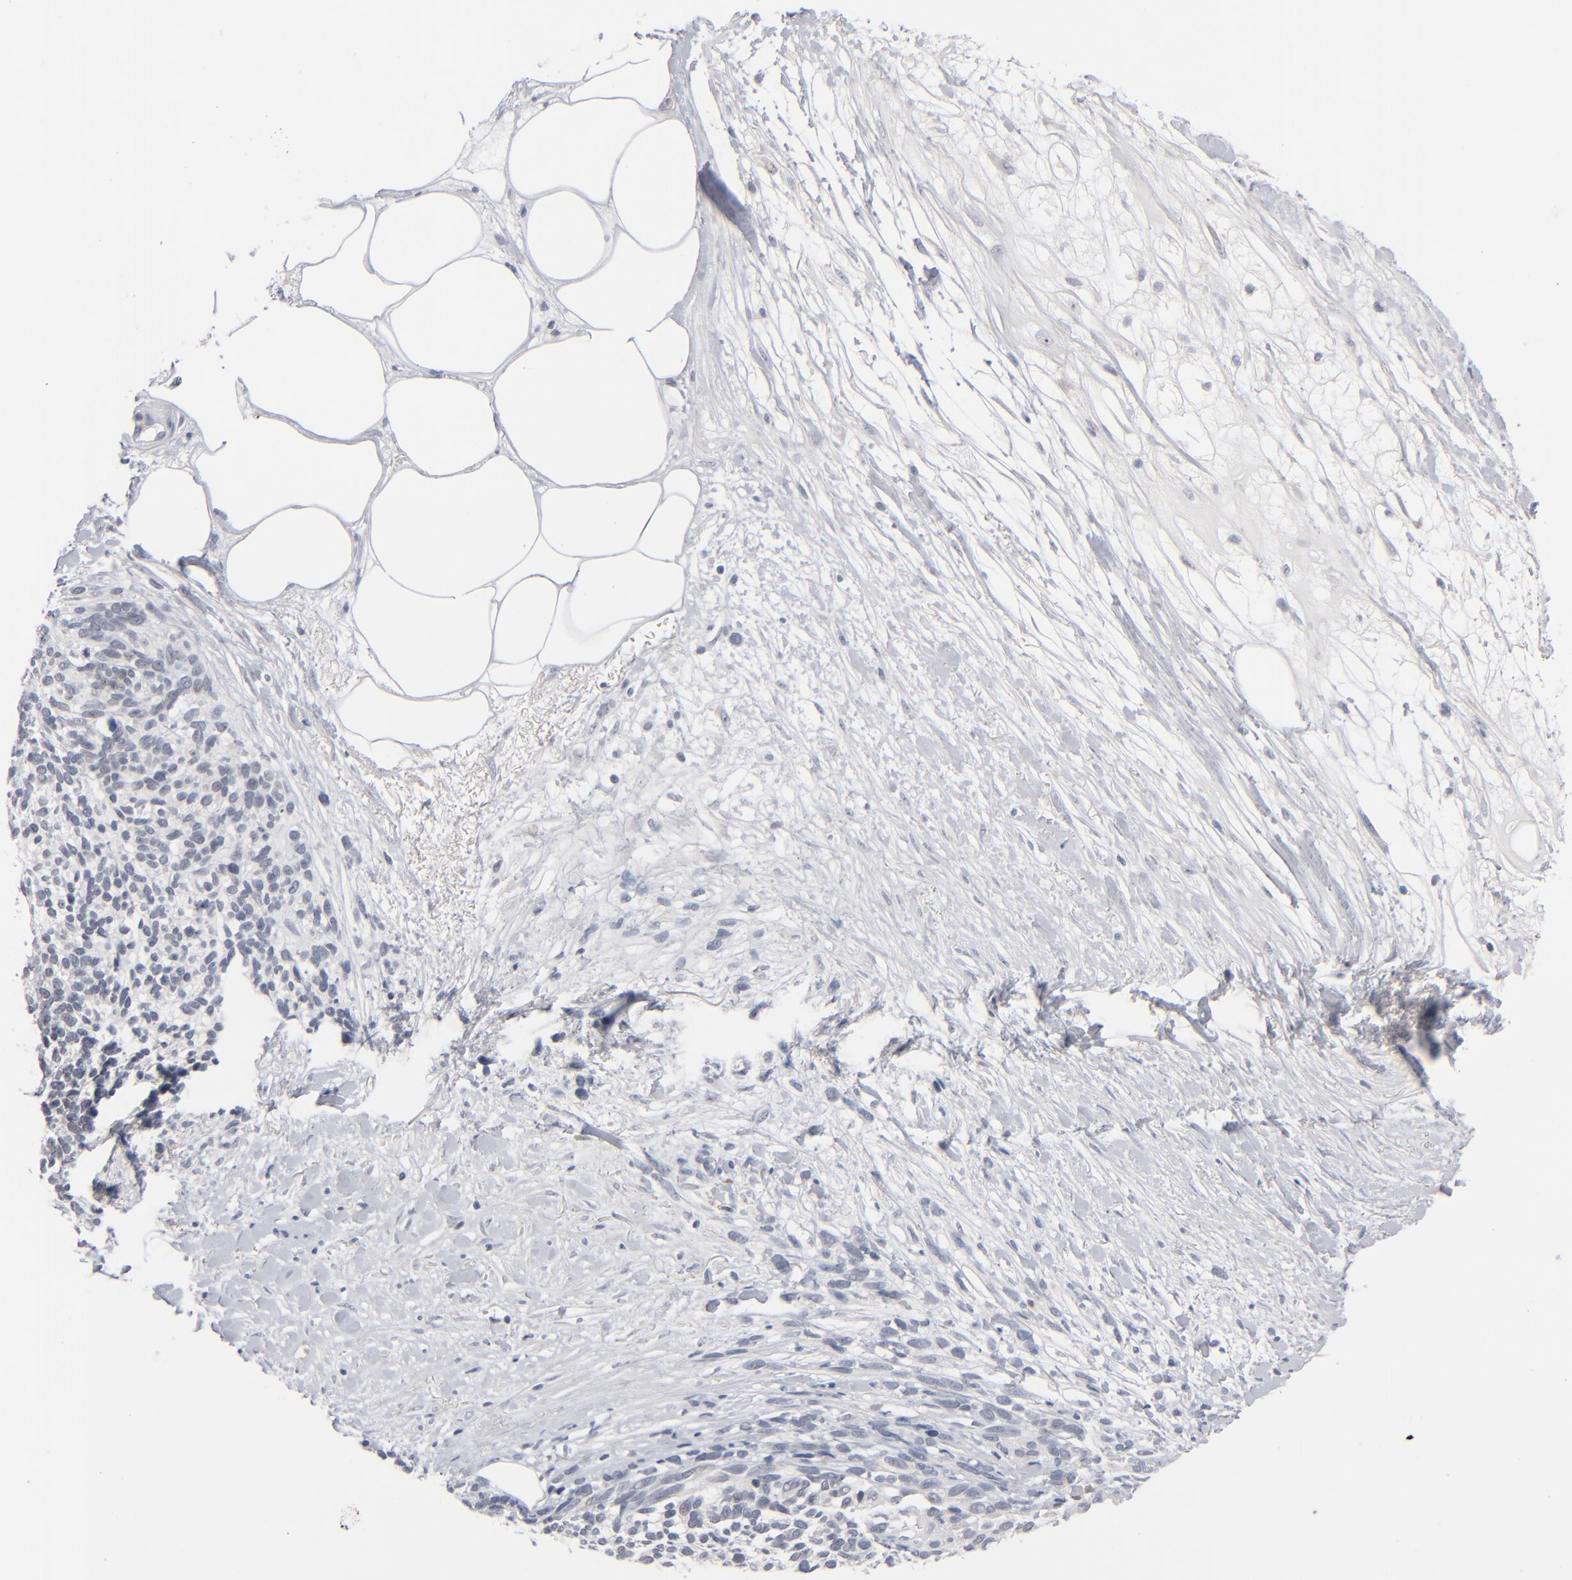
{"staining": {"intensity": "negative", "quantity": "none", "location": "none"}, "tissue": "melanoma", "cell_type": "Tumor cells", "image_type": "cancer", "snomed": [{"axis": "morphology", "description": "Malignant melanoma, NOS"}, {"axis": "topography", "description": "Skin"}], "caption": "Immunohistochemistry image of neoplastic tissue: malignant melanoma stained with DAB exhibits no significant protein expression in tumor cells.", "gene": "POF1B", "patient": {"sex": "female", "age": 85}}